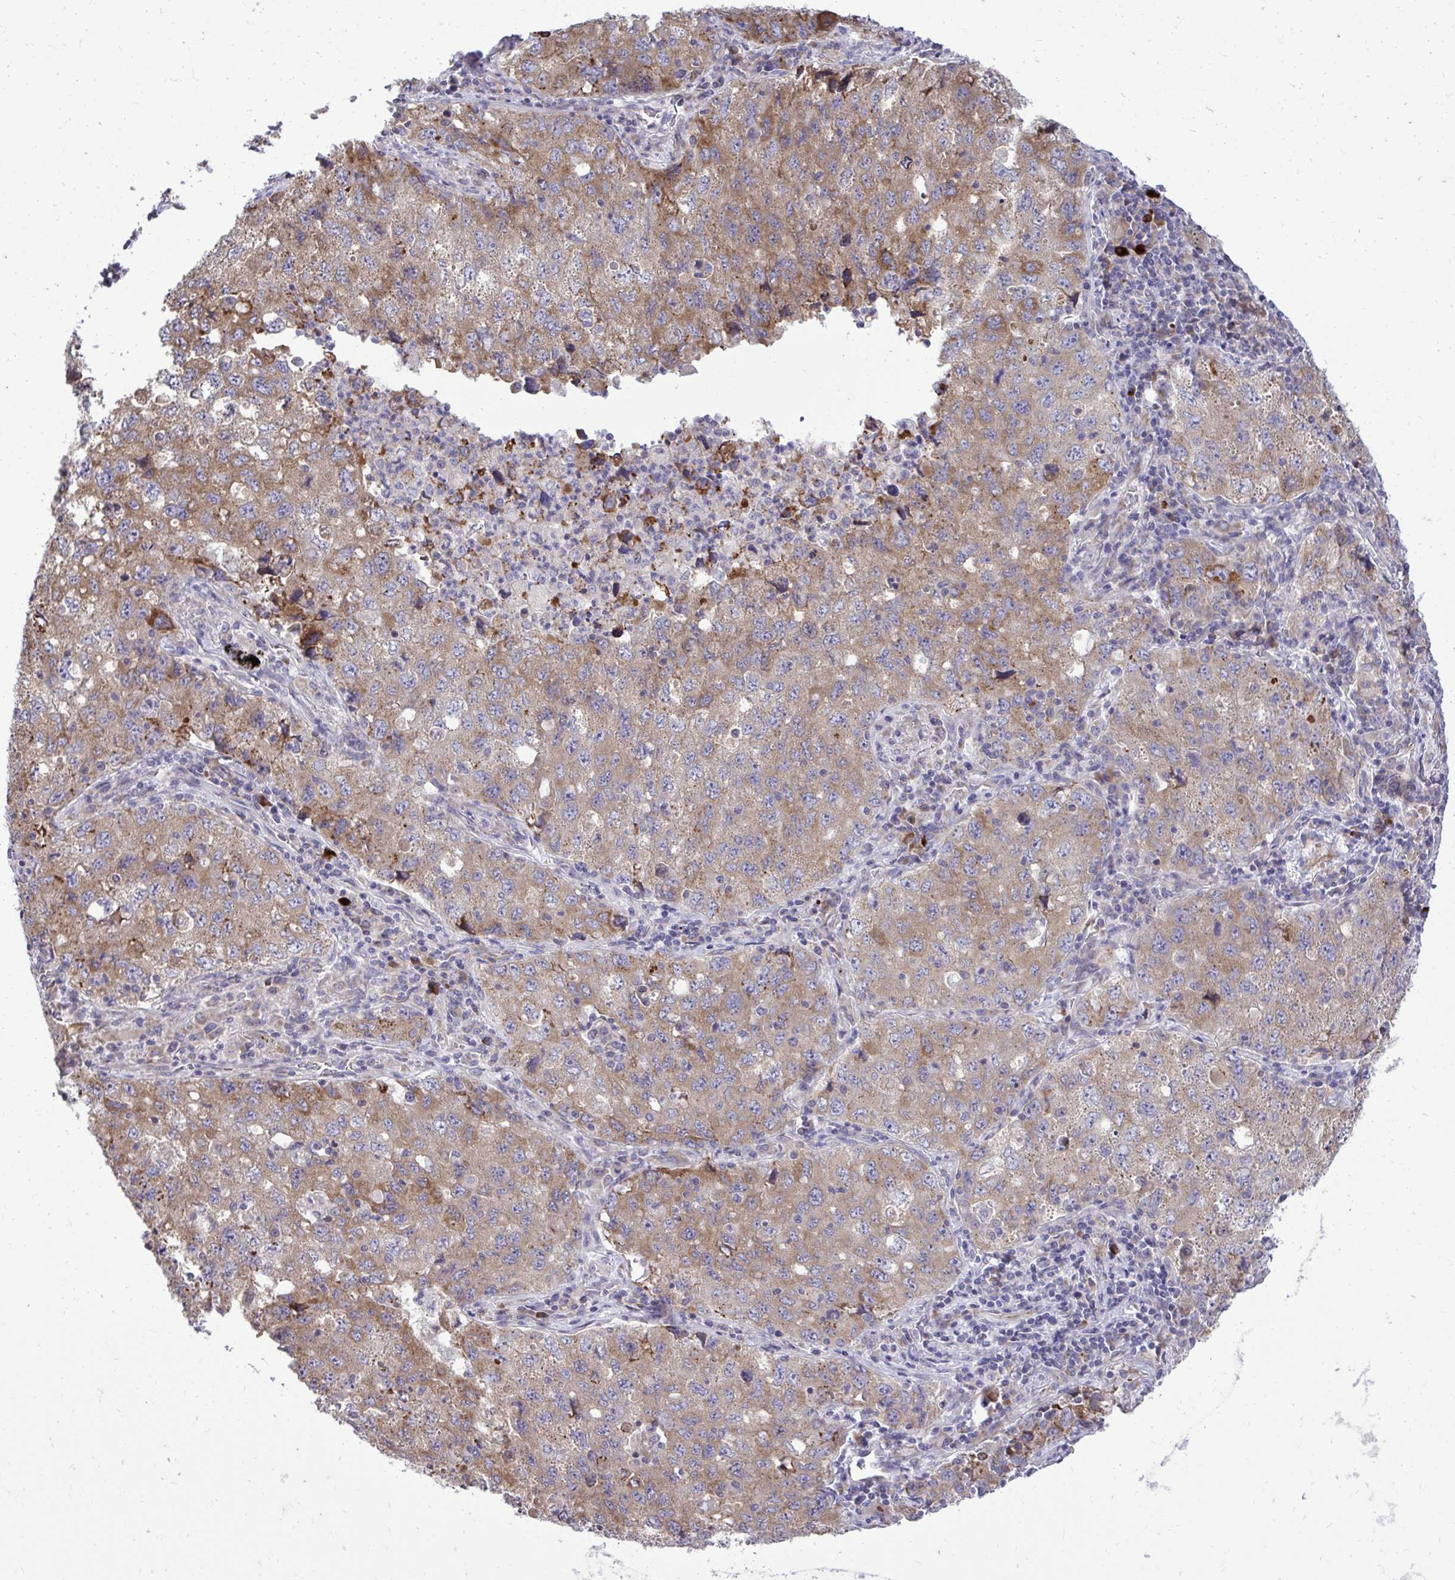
{"staining": {"intensity": "weak", "quantity": ">75%", "location": "cytoplasmic/membranous"}, "tissue": "lung cancer", "cell_type": "Tumor cells", "image_type": "cancer", "snomed": [{"axis": "morphology", "description": "Adenocarcinoma, NOS"}, {"axis": "topography", "description": "Lung"}], "caption": "Protein expression analysis of lung cancer demonstrates weak cytoplasmic/membranous staining in approximately >75% of tumor cells. (Stains: DAB in brown, nuclei in blue, Microscopy: brightfield microscopy at high magnification).", "gene": "METTL9", "patient": {"sex": "female", "age": 57}}